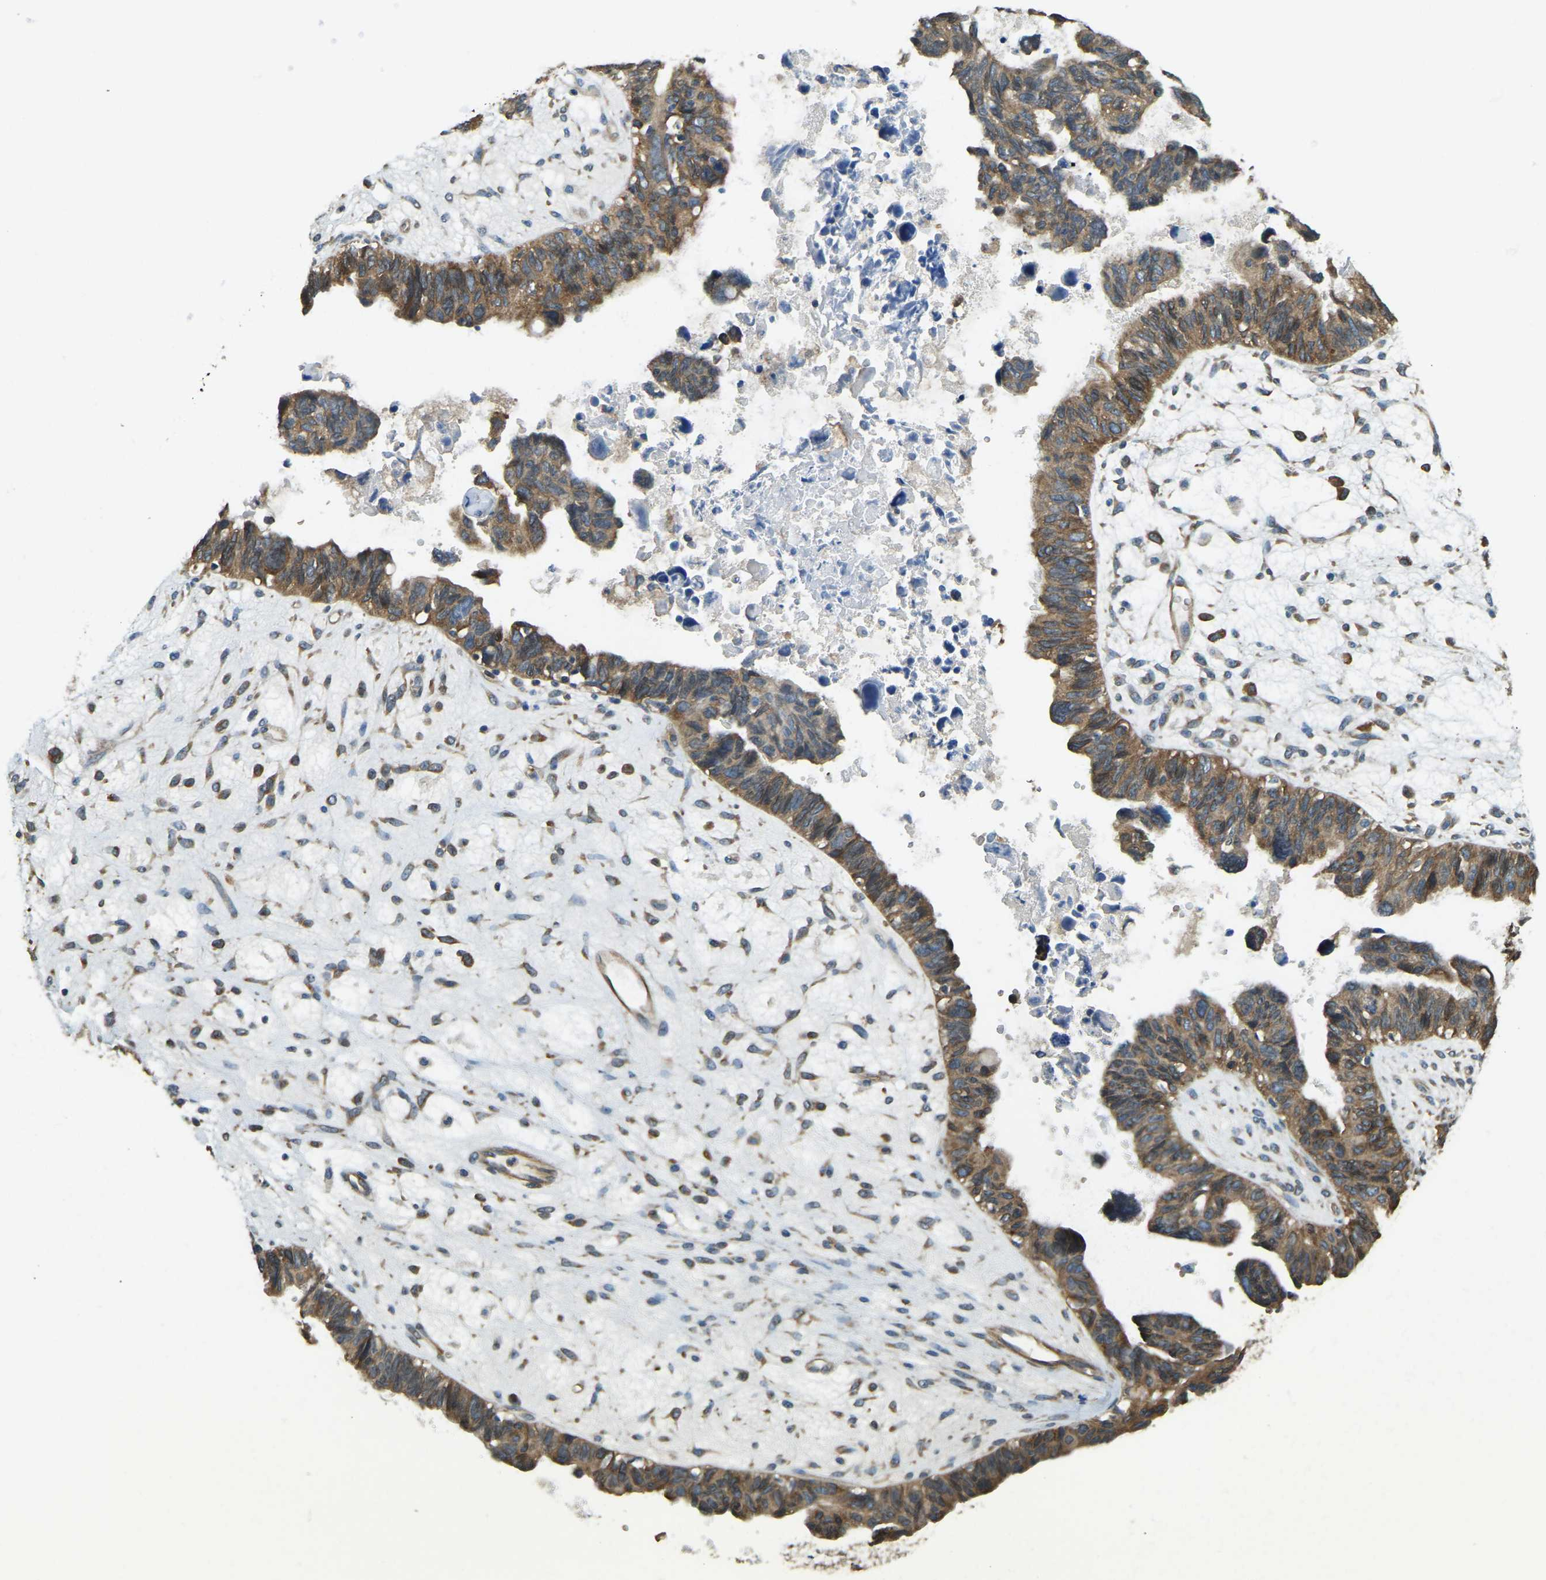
{"staining": {"intensity": "moderate", "quantity": ">75%", "location": "cytoplasmic/membranous"}, "tissue": "ovarian cancer", "cell_type": "Tumor cells", "image_type": "cancer", "snomed": [{"axis": "morphology", "description": "Cystadenocarcinoma, serous, NOS"}, {"axis": "topography", "description": "Ovary"}], "caption": "Human serous cystadenocarcinoma (ovarian) stained with a protein marker exhibits moderate staining in tumor cells.", "gene": "ERGIC1", "patient": {"sex": "female", "age": 79}}